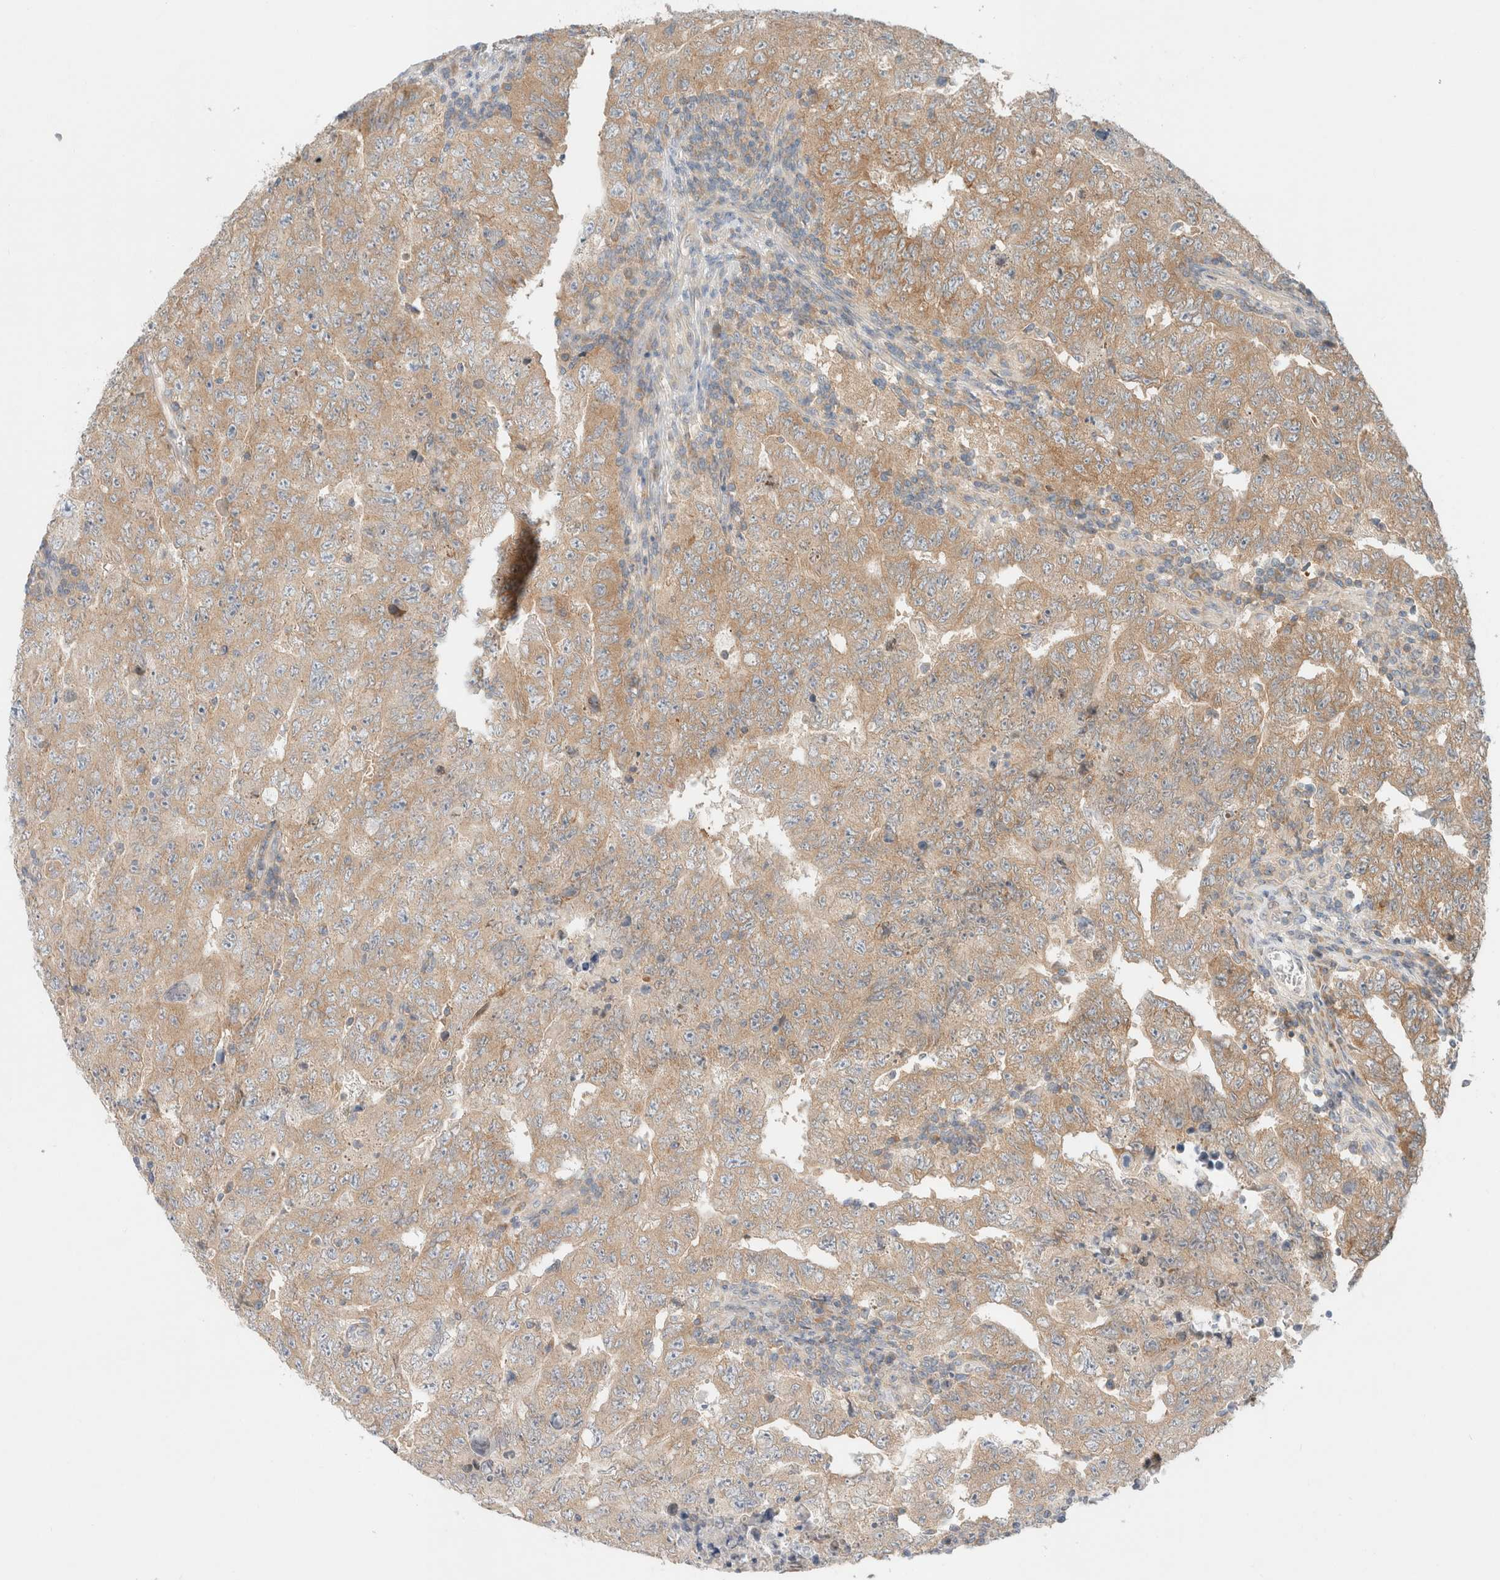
{"staining": {"intensity": "weak", "quantity": ">75%", "location": "cytoplasmic/membranous"}, "tissue": "testis cancer", "cell_type": "Tumor cells", "image_type": "cancer", "snomed": [{"axis": "morphology", "description": "Carcinoma, Embryonal, NOS"}, {"axis": "topography", "description": "Testis"}], "caption": "An immunohistochemistry (IHC) micrograph of tumor tissue is shown. Protein staining in brown highlights weak cytoplasmic/membranous positivity in embryonal carcinoma (testis) within tumor cells. The staining is performed using DAB brown chromogen to label protein expression. The nuclei are counter-stained blue using hematoxylin.", "gene": "MARK3", "patient": {"sex": "male", "age": 26}}